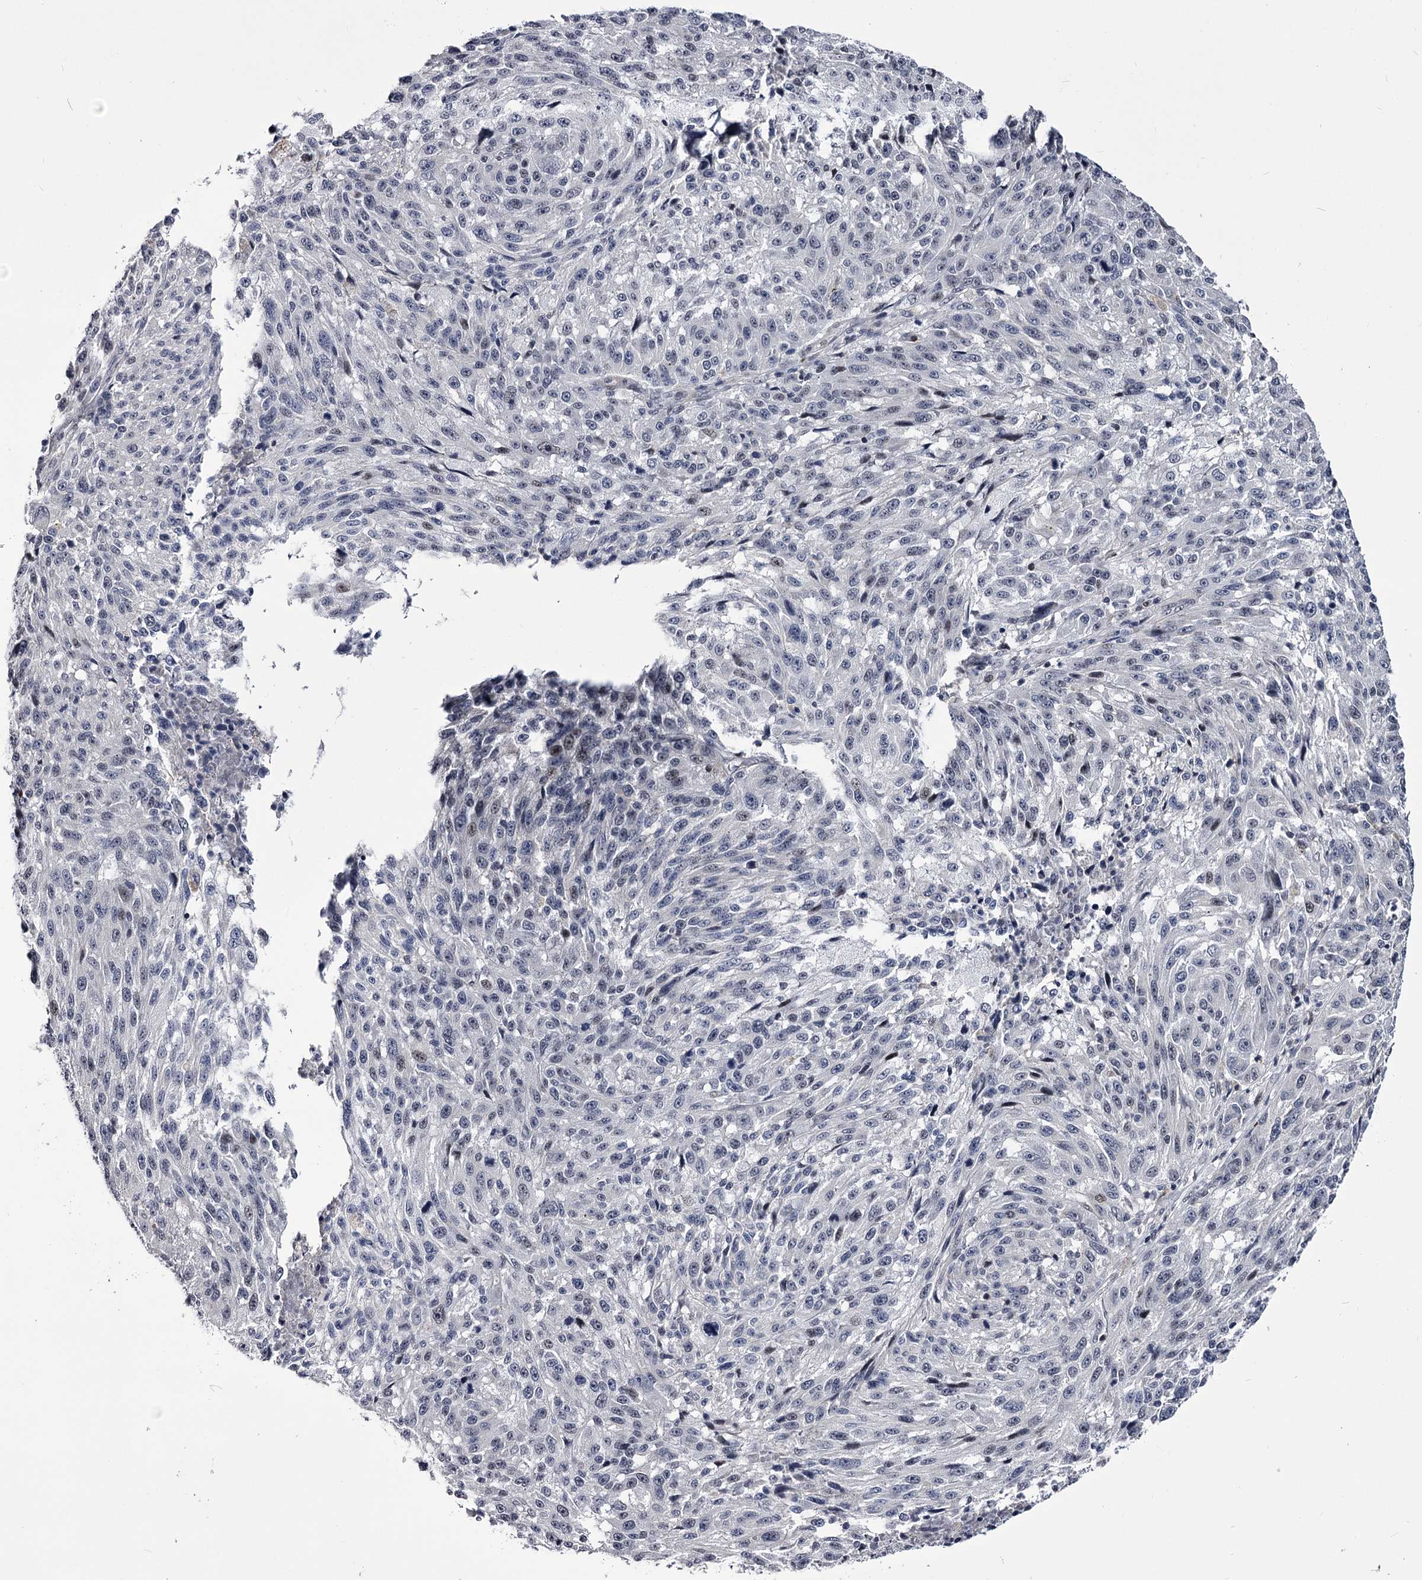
{"staining": {"intensity": "negative", "quantity": "none", "location": "none"}, "tissue": "melanoma", "cell_type": "Tumor cells", "image_type": "cancer", "snomed": [{"axis": "morphology", "description": "Malignant melanoma, NOS"}, {"axis": "topography", "description": "Skin"}], "caption": "Tumor cells are negative for protein expression in human melanoma.", "gene": "OVOL2", "patient": {"sex": "male", "age": 53}}